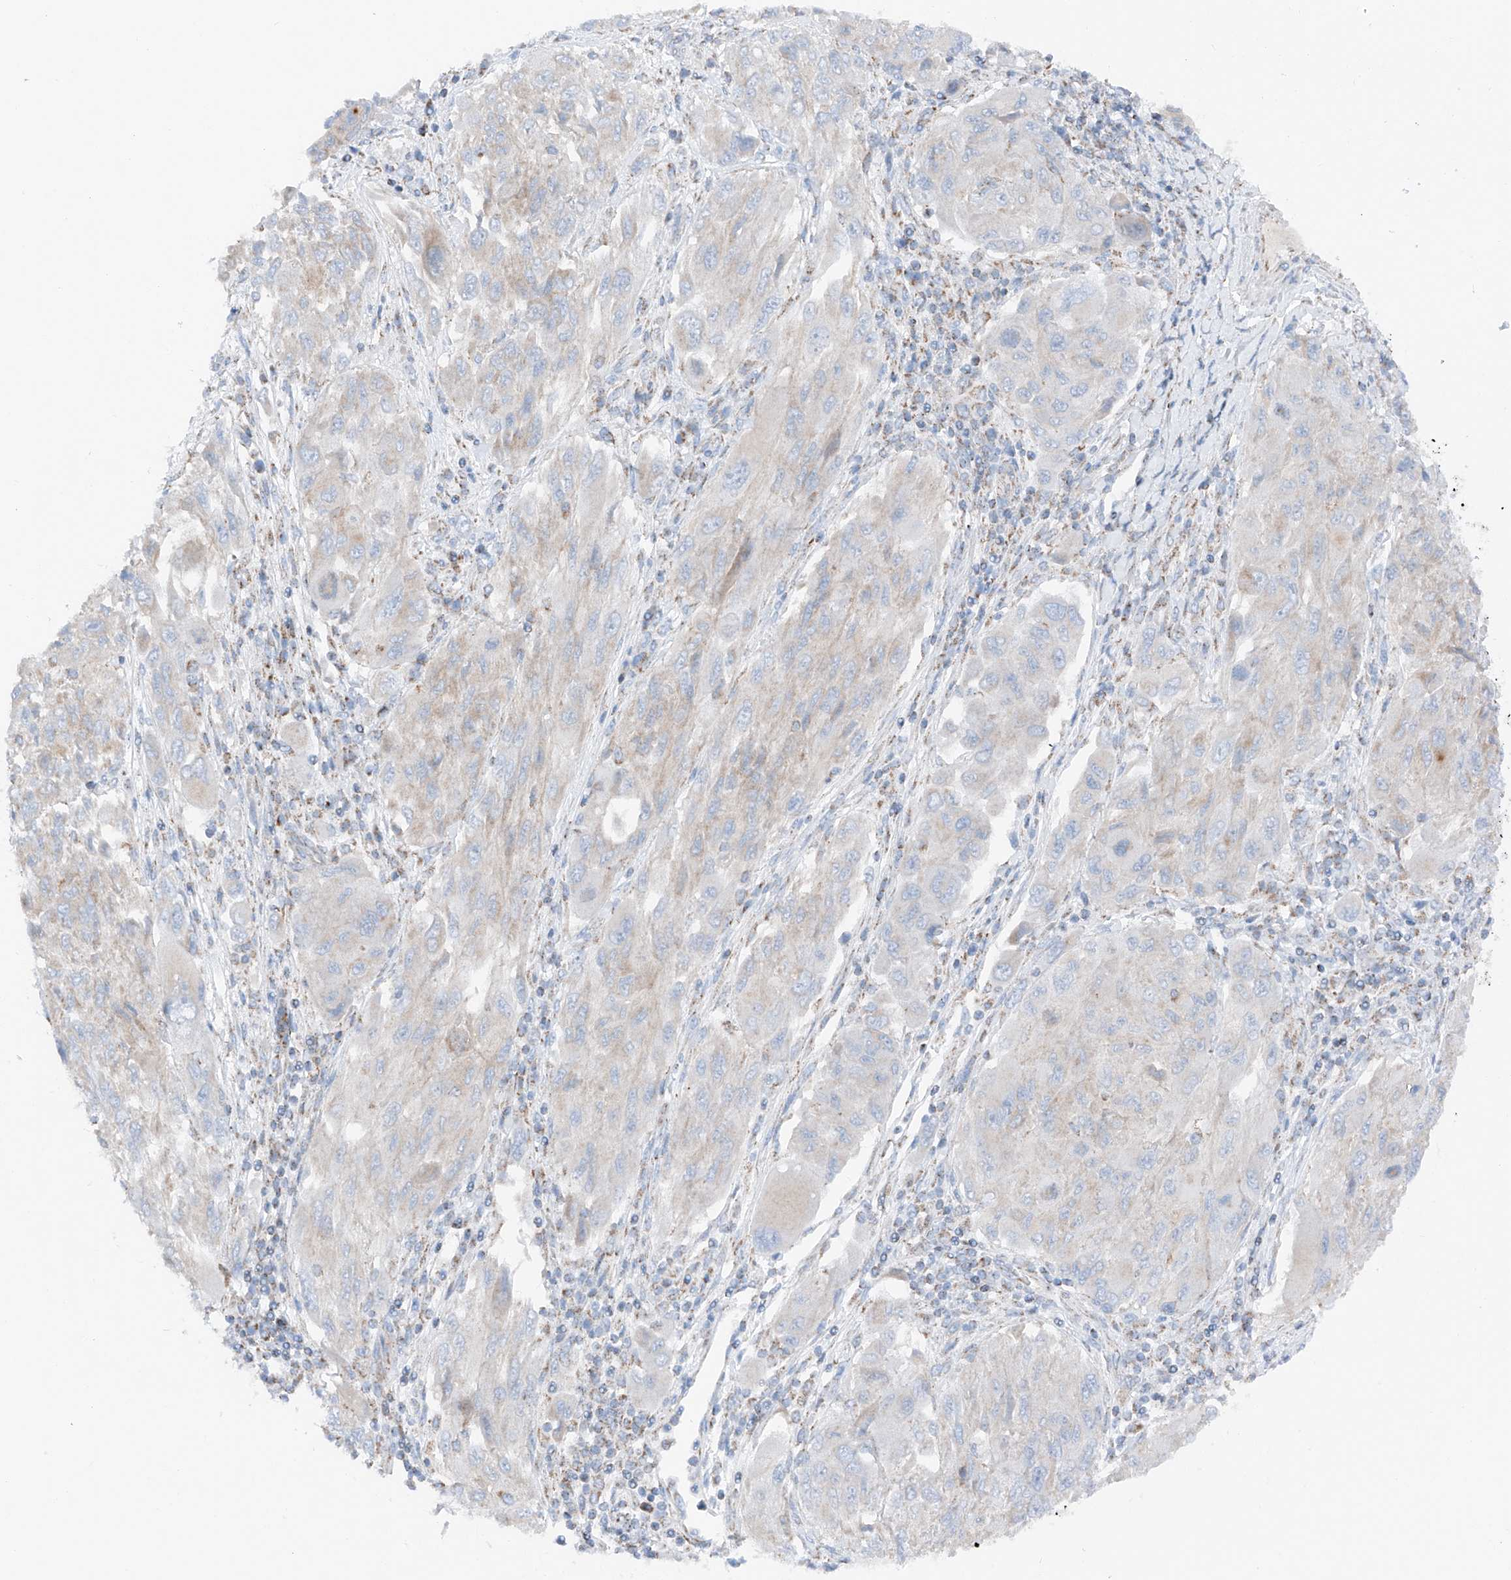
{"staining": {"intensity": "negative", "quantity": "none", "location": "none"}, "tissue": "melanoma", "cell_type": "Tumor cells", "image_type": "cancer", "snomed": [{"axis": "morphology", "description": "Malignant melanoma, NOS"}, {"axis": "topography", "description": "Skin"}], "caption": "Immunohistochemistry (IHC) of malignant melanoma reveals no positivity in tumor cells.", "gene": "MRAP", "patient": {"sex": "female", "age": 91}}